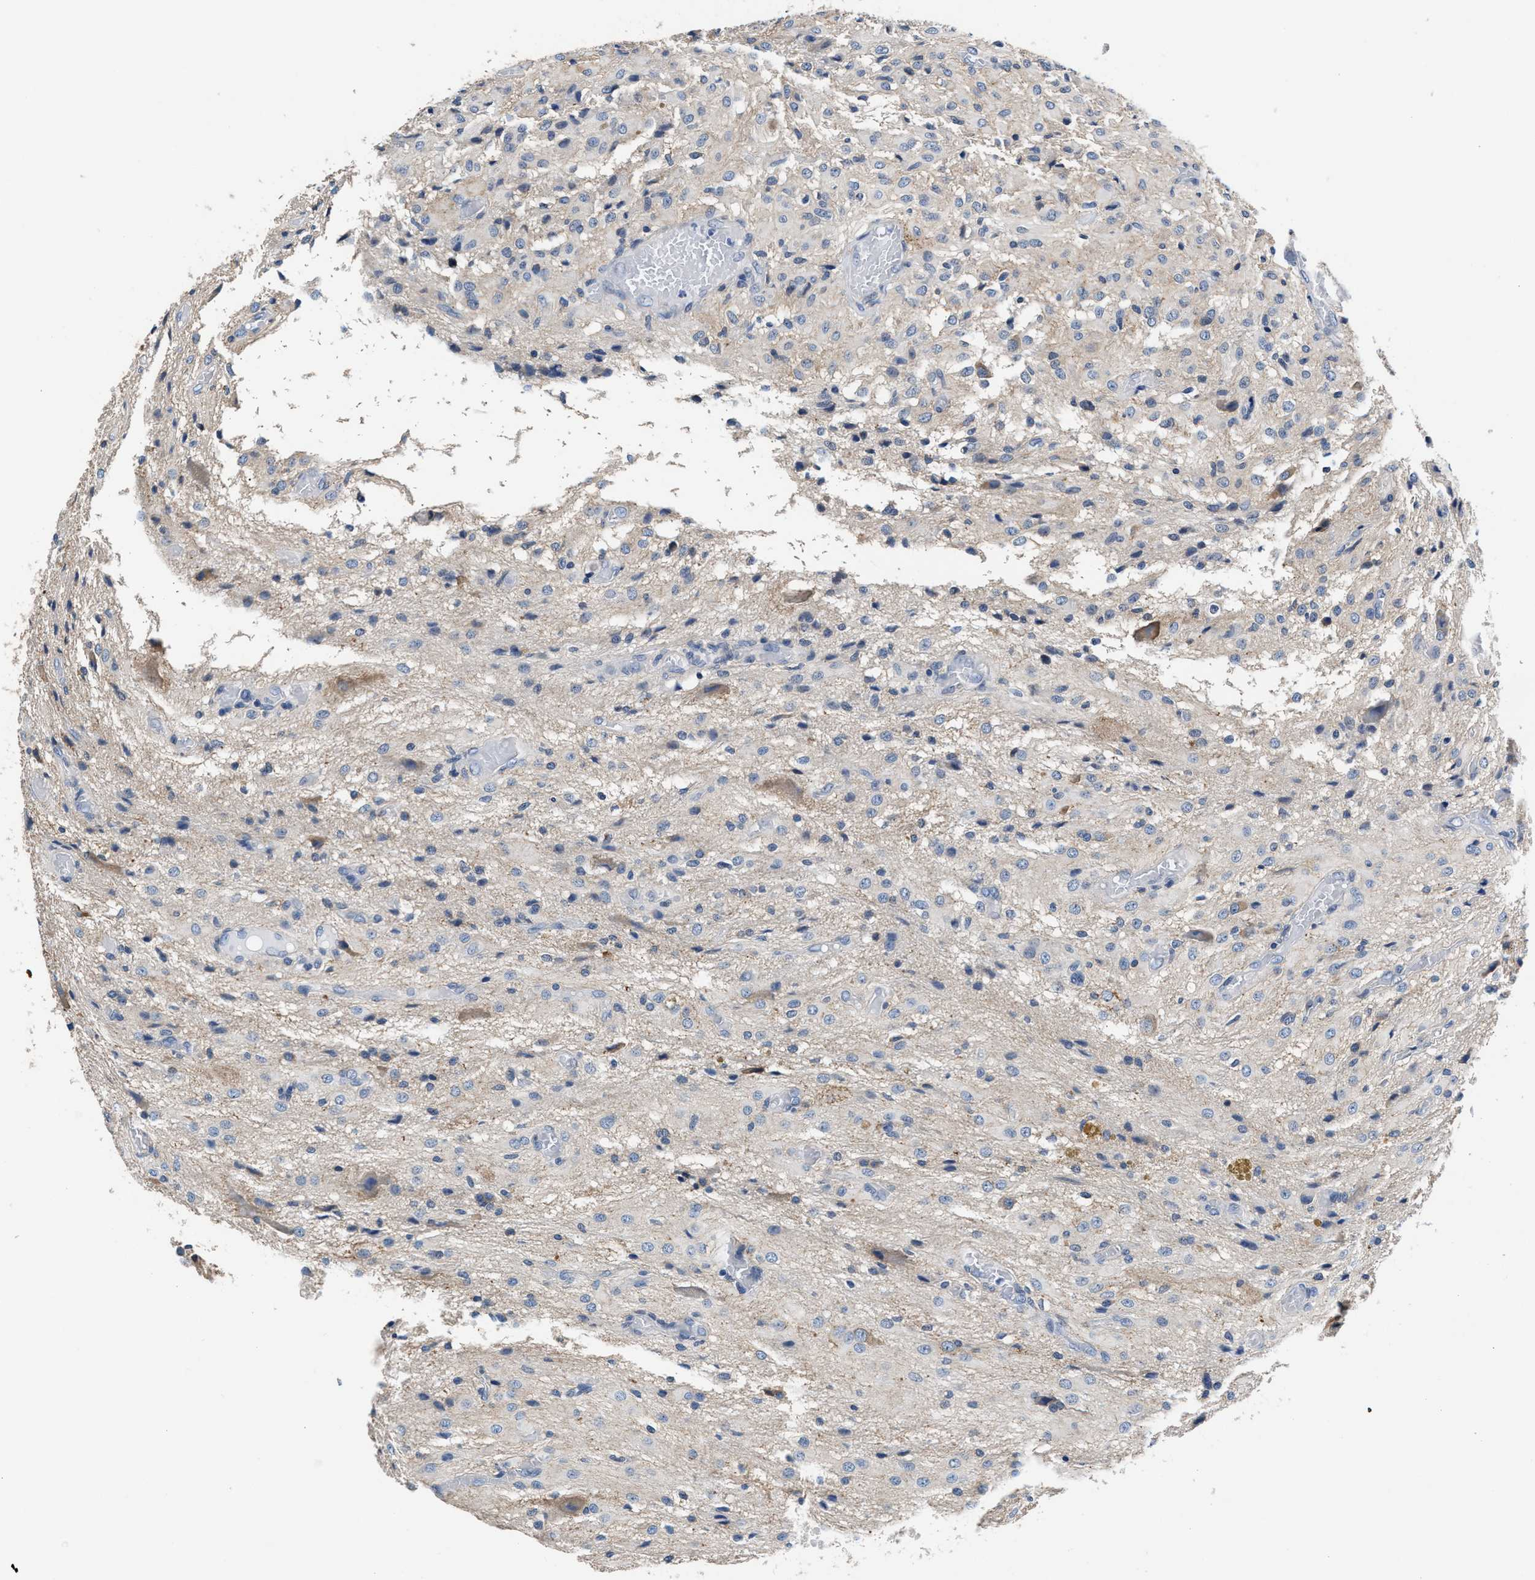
{"staining": {"intensity": "weak", "quantity": "<25%", "location": "cytoplasmic/membranous"}, "tissue": "glioma", "cell_type": "Tumor cells", "image_type": "cancer", "snomed": [{"axis": "morphology", "description": "Glioma, malignant, High grade"}, {"axis": "topography", "description": "Brain"}], "caption": "Tumor cells are negative for protein expression in human glioma.", "gene": "MYH3", "patient": {"sex": "female", "age": 59}}